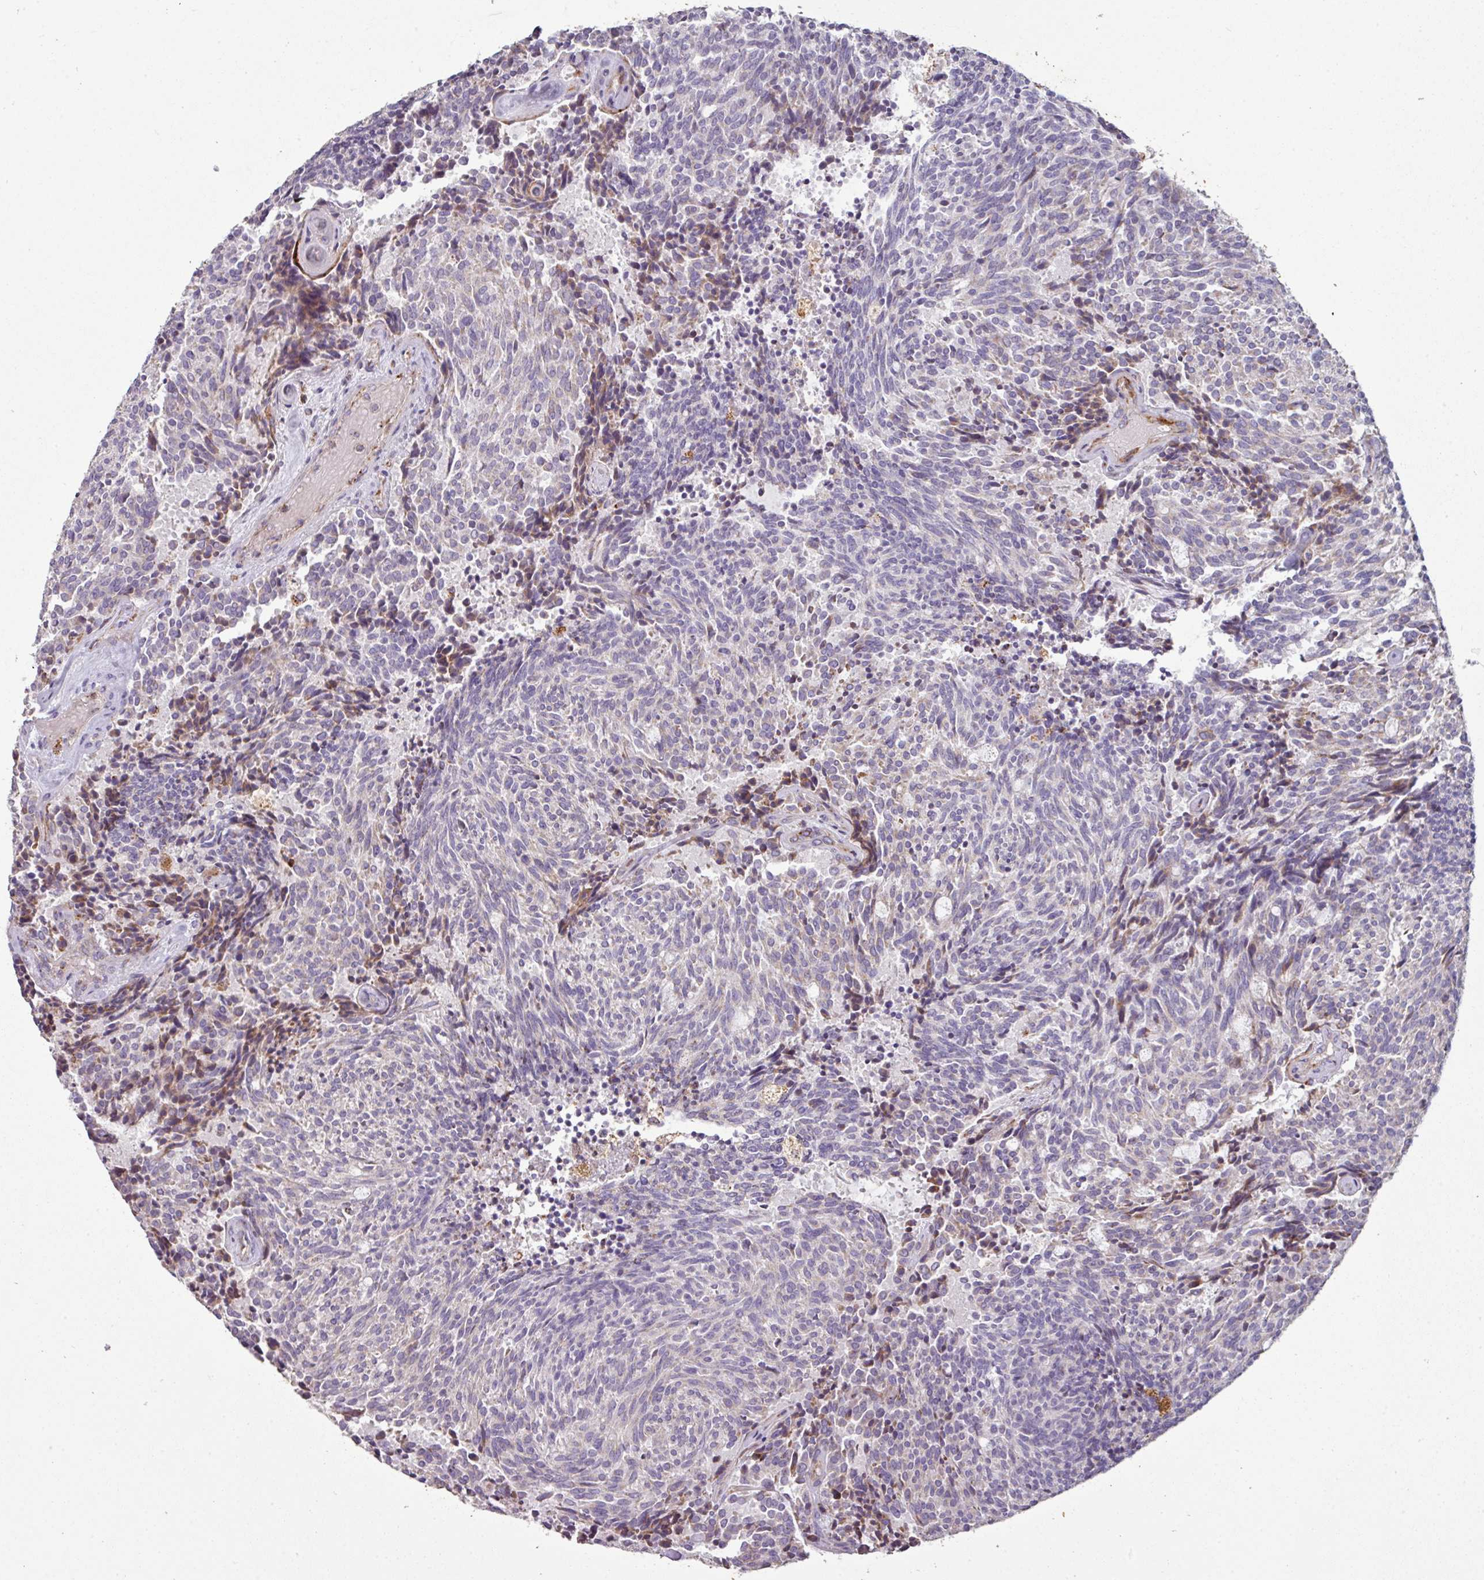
{"staining": {"intensity": "negative", "quantity": "none", "location": "none"}, "tissue": "carcinoid", "cell_type": "Tumor cells", "image_type": "cancer", "snomed": [{"axis": "morphology", "description": "Carcinoid, malignant, NOS"}, {"axis": "topography", "description": "Pancreas"}], "caption": "The IHC micrograph has no significant positivity in tumor cells of carcinoid tissue.", "gene": "SQOR", "patient": {"sex": "female", "age": 54}}